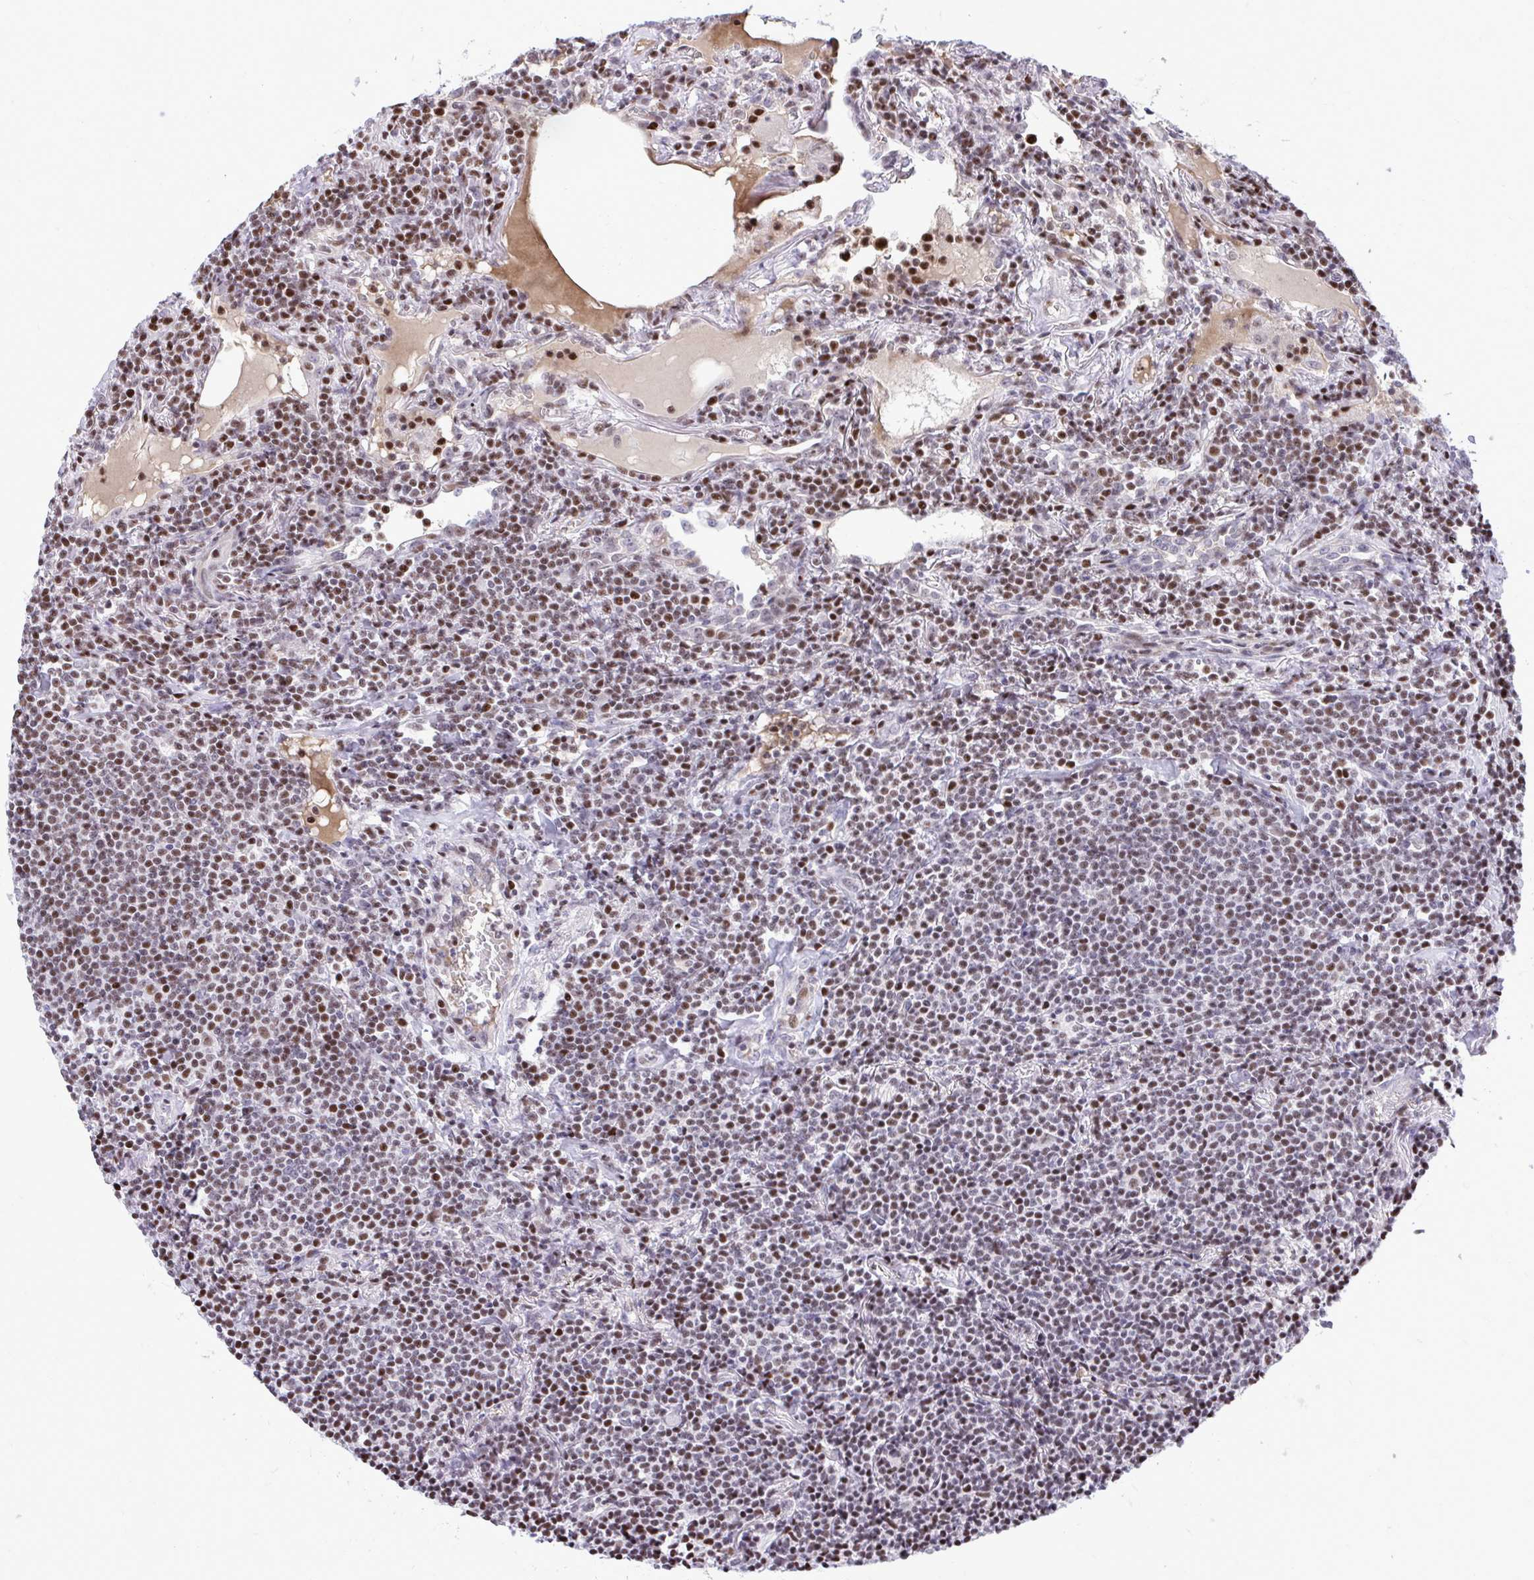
{"staining": {"intensity": "strong", "quantity": "25%-75%", "location": "nuclear"}, "tissue": "lymphoma", "cell_type": "Tumor cells", "image_type": "cancer", "snomed": [{"axis": "morphology", "description": "Malignant lymphoma, non-Hodgkin's type, Low grade"}, {"axis": "topography", "description": "Lung"}], "caption": "This histopathology image exhibits IHC staining of human lymphoma, with high strong nuclear positivity in about 25%-75% of tumor cells.", "gene": "C14orf39", "patient": {"sex": "female", "age": 71}}